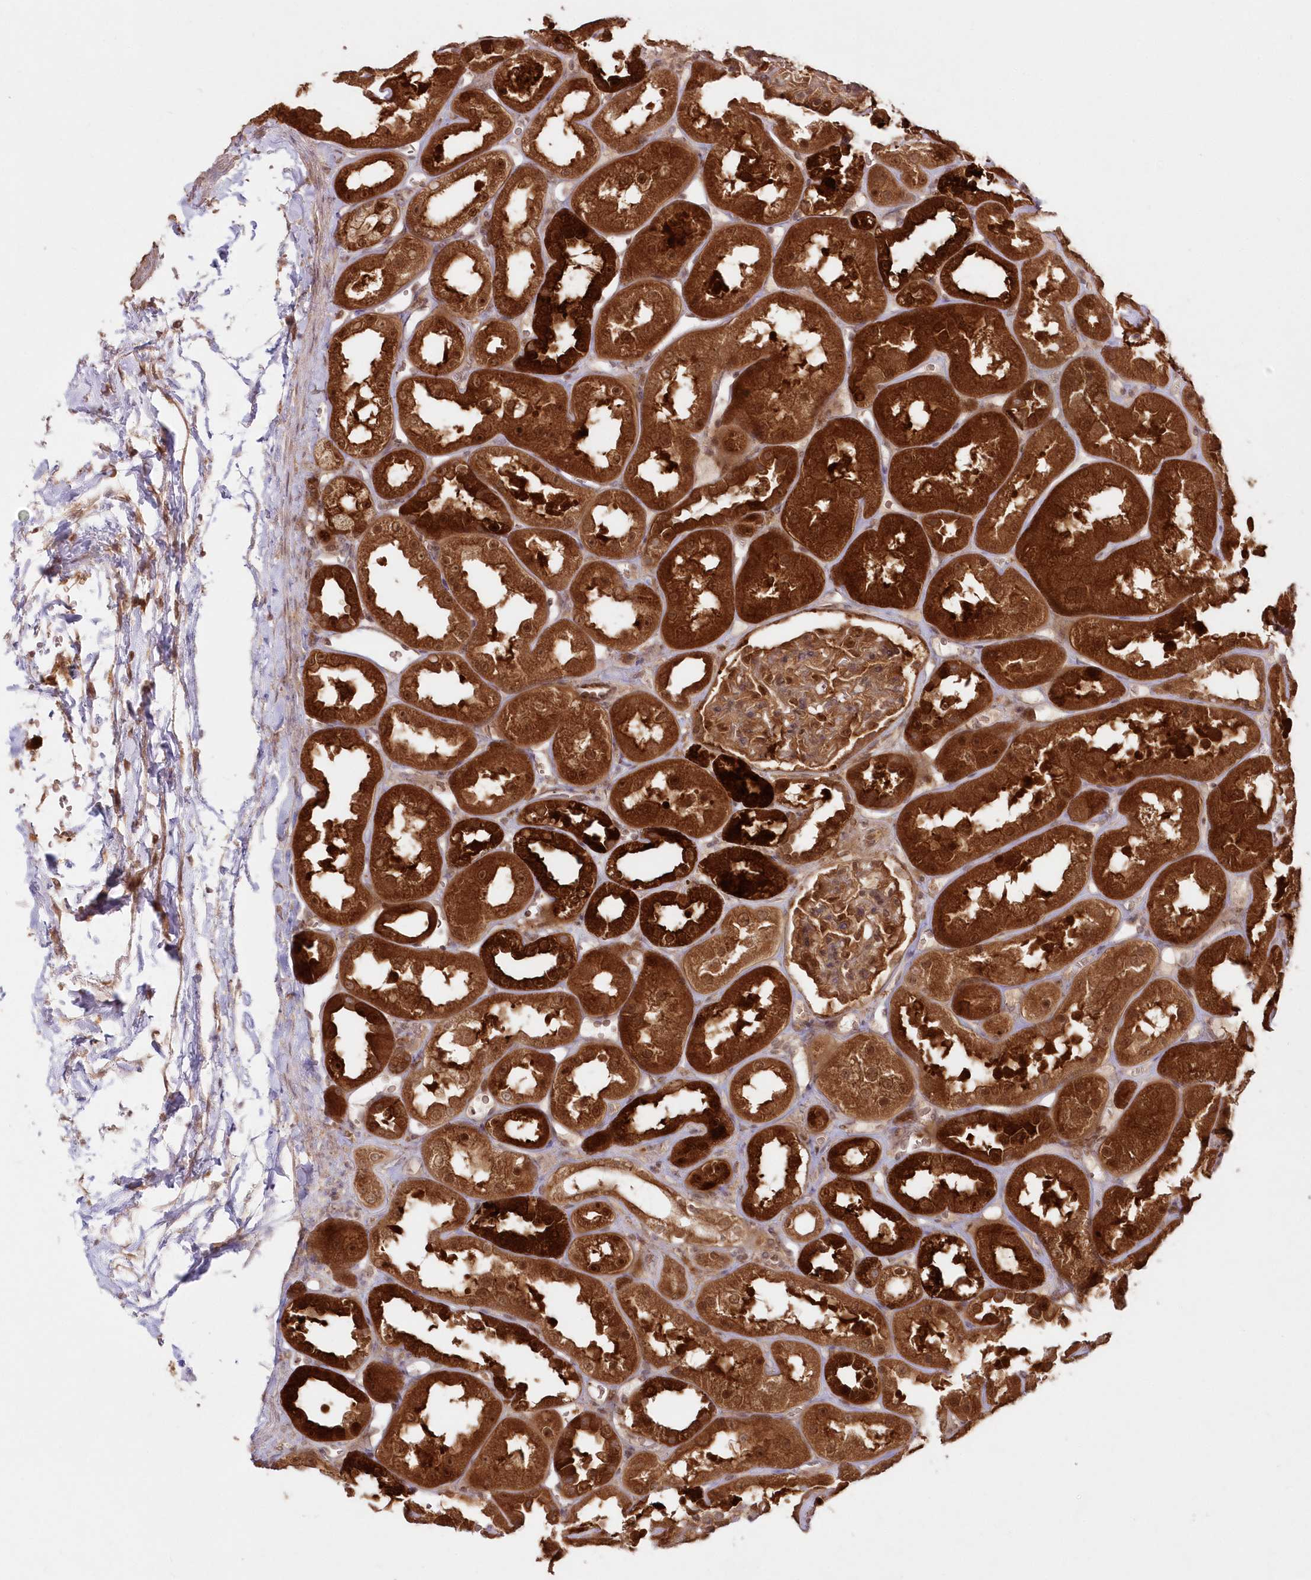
{"staining": {"intensity": "moderate", "quantity": ">75%", "location": "cytoplasmic/membranous,nuclear"}, "tissue": "kidney", "cell_type": "Cells in glomeruli", "image_type": "normal", "snomed": [{"axis": "morphology", "description": "Normal tissue, NOS"}, {"axis": "topography", "description": "Kidney"}], "caption": "High-power microscopy captured an IHC photomicrograph of unremarkable kidney, revealing moderate cytoplasmic/membranous,nuclear expression in about >75% of cells in glomeruli.", "gene": "GBE1", "patient": {"sex": "male", "age": 70}}